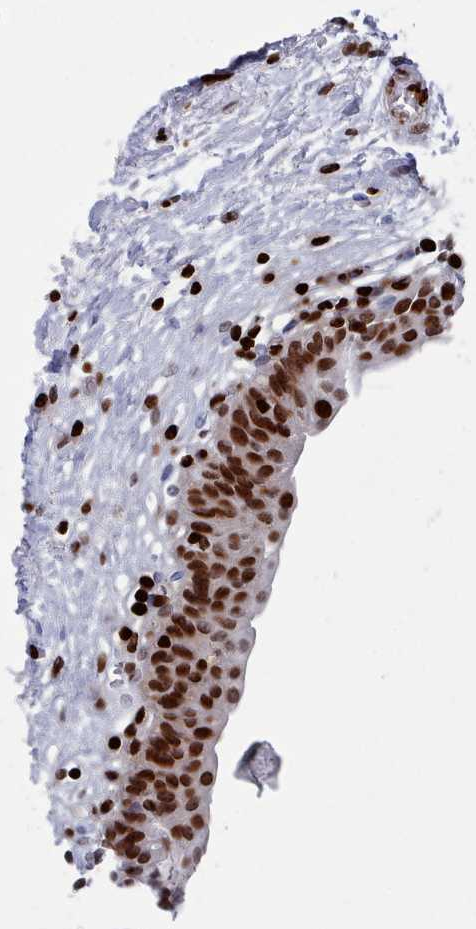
{"staining": {"intensity": "strong", "quantity": ">75%", "location": "nuclear"}, "tissue": "urinary bladder", "cell_type": "Urothelial cells", "image_type": "normal", "snomed": [{"axis": "morphology", "description": "Normal tissue, NOS"}, {"axis": "topography", "description": "Urinary bladder"}], "caption": "Immunohistochemical staining of normal urinary bladder exhibits strong nuclear protein expression in approximately >75% of urothelial cells.", "gene": "PCDHB11", "patient": {"sex": "male", "age": 83}}